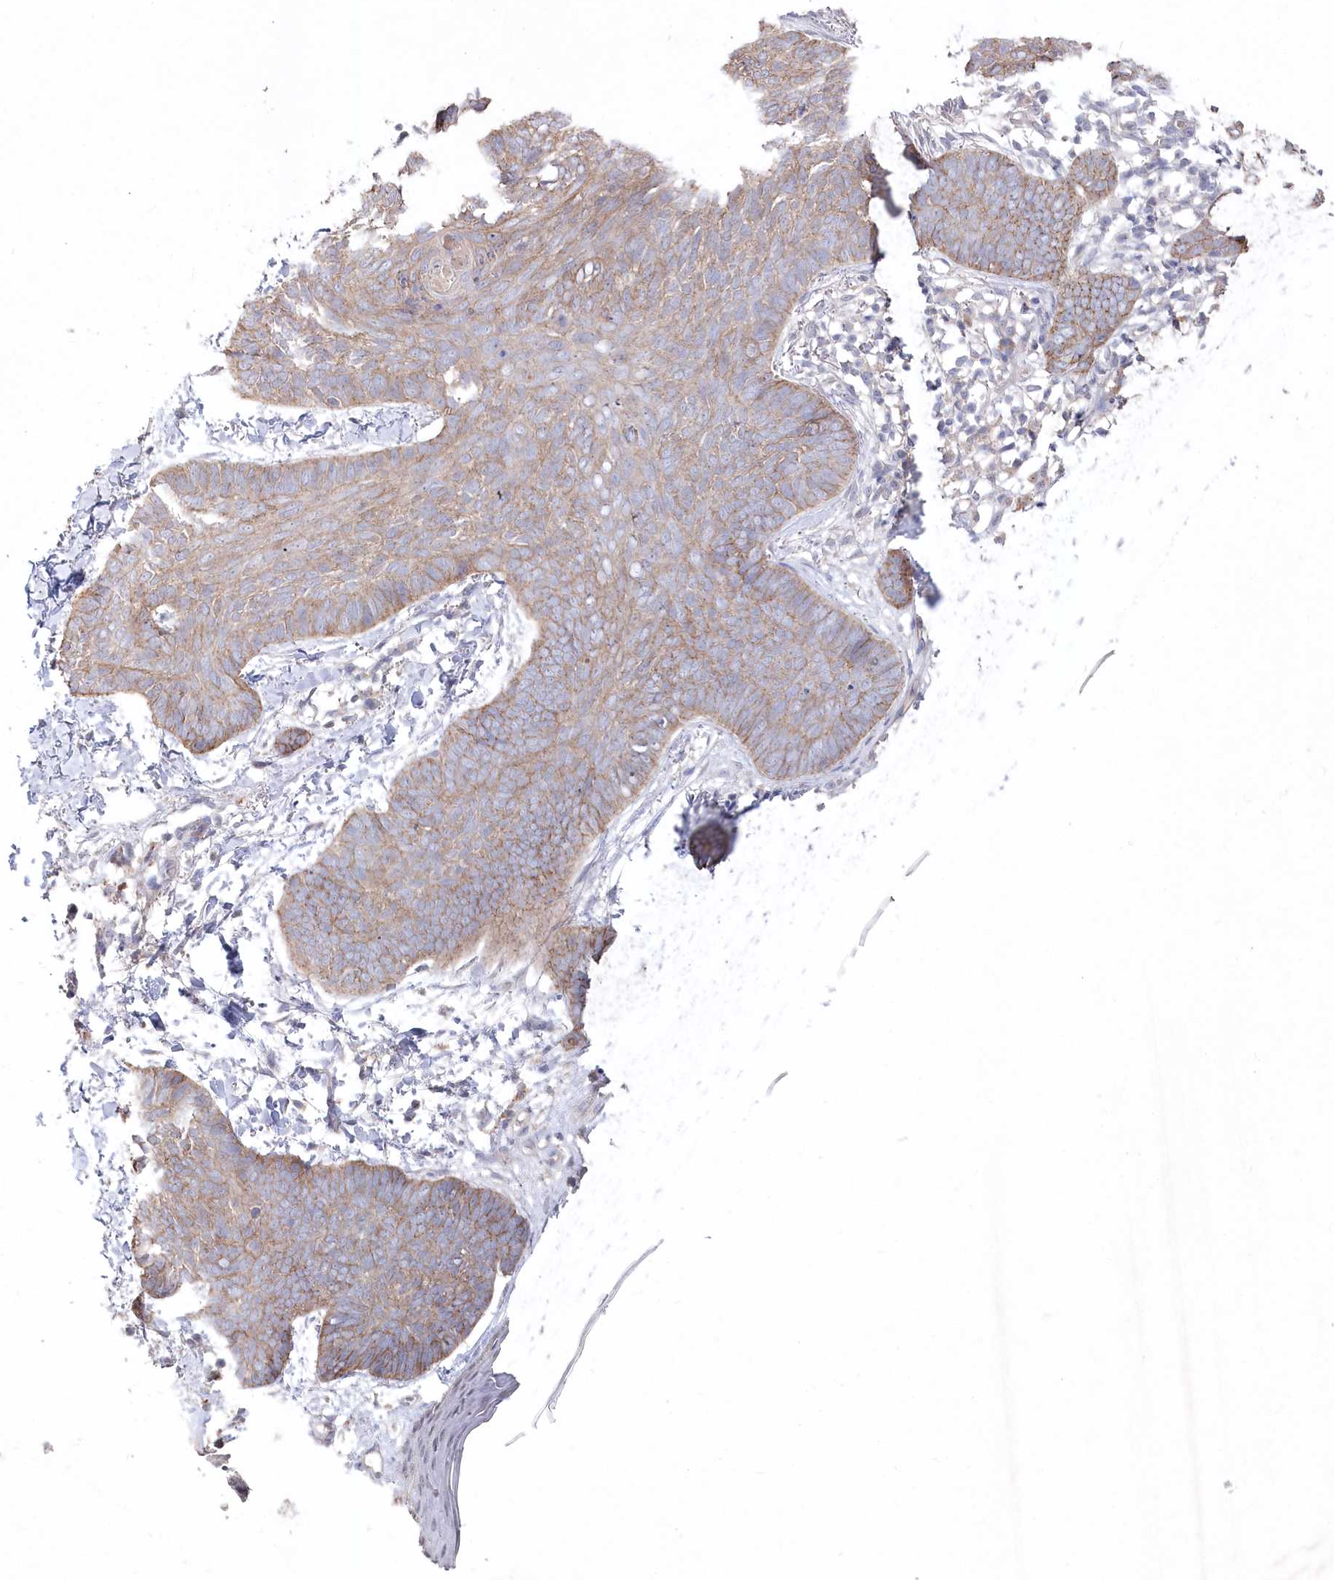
{"staining": {"intensity": "moderate", "quantity": ">75%", "location": "cytoplasmic/membranous"}, "tissue": "skin cancer", "cell_type": "Tumor cells", "image_type": "cancer", "snomed": [{"axis": "morphology", "description": "Normal tissue, NOS"}, {"axis": "morphology", "description": "Basal cell carcinoma"}, {"axis": "topography", "description": "Skin"}], "caption": "Tumor cells exhibit medium levels of moderate cytoplasmic/membranous staining in approximately >75% of cells in human skin cancer. The staining was performed using DAB (3,3'-diaminobenzidine) to visualize the protein expression in brown, while the nuclei were stained in blue with hematoxylin (Magnification: 20x).", "gene": "TGFBRAP1", "patient": {"sex": "male", "age": 50}}